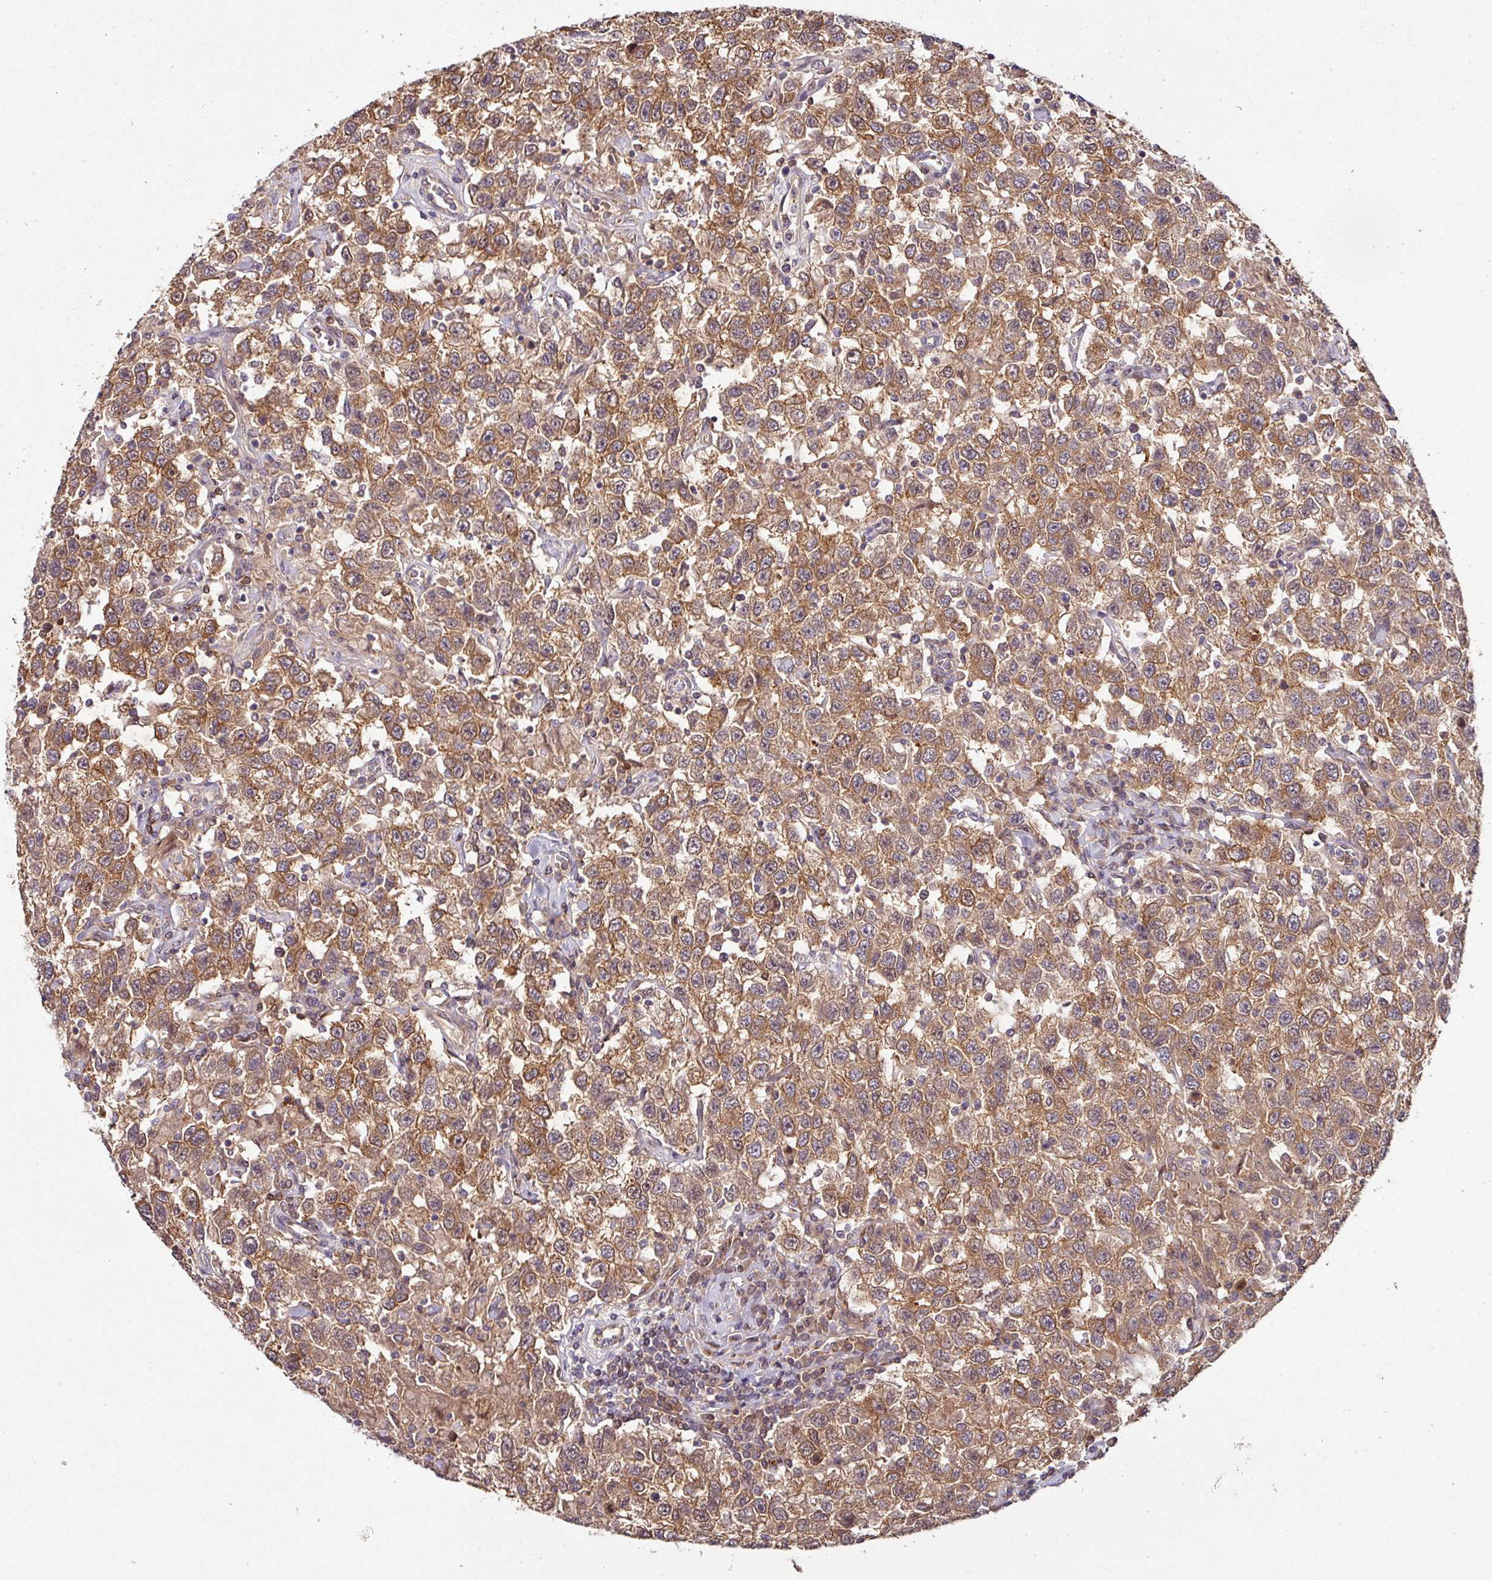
{"staining": {"intensity": "moderate", "quantity": ">75%", "location": "cytoplasmic/membranous"}, "tissue": "testis cancer", "cell_type": "Tumor cells", "image_type": "cancer", "snomed": [{"axis": "morphology", "description": "Seminoma, NOS"}, {"axis": "topography", "description": "Testis"}], "caption": "IHC of seminoma (testis) reveals medium levels of moderate cytoplasmic/membranous positivity in approximately >75% of tumor cells.", "gene": "SLAMF6", "patient": {"sex": "male", "age": 41}}